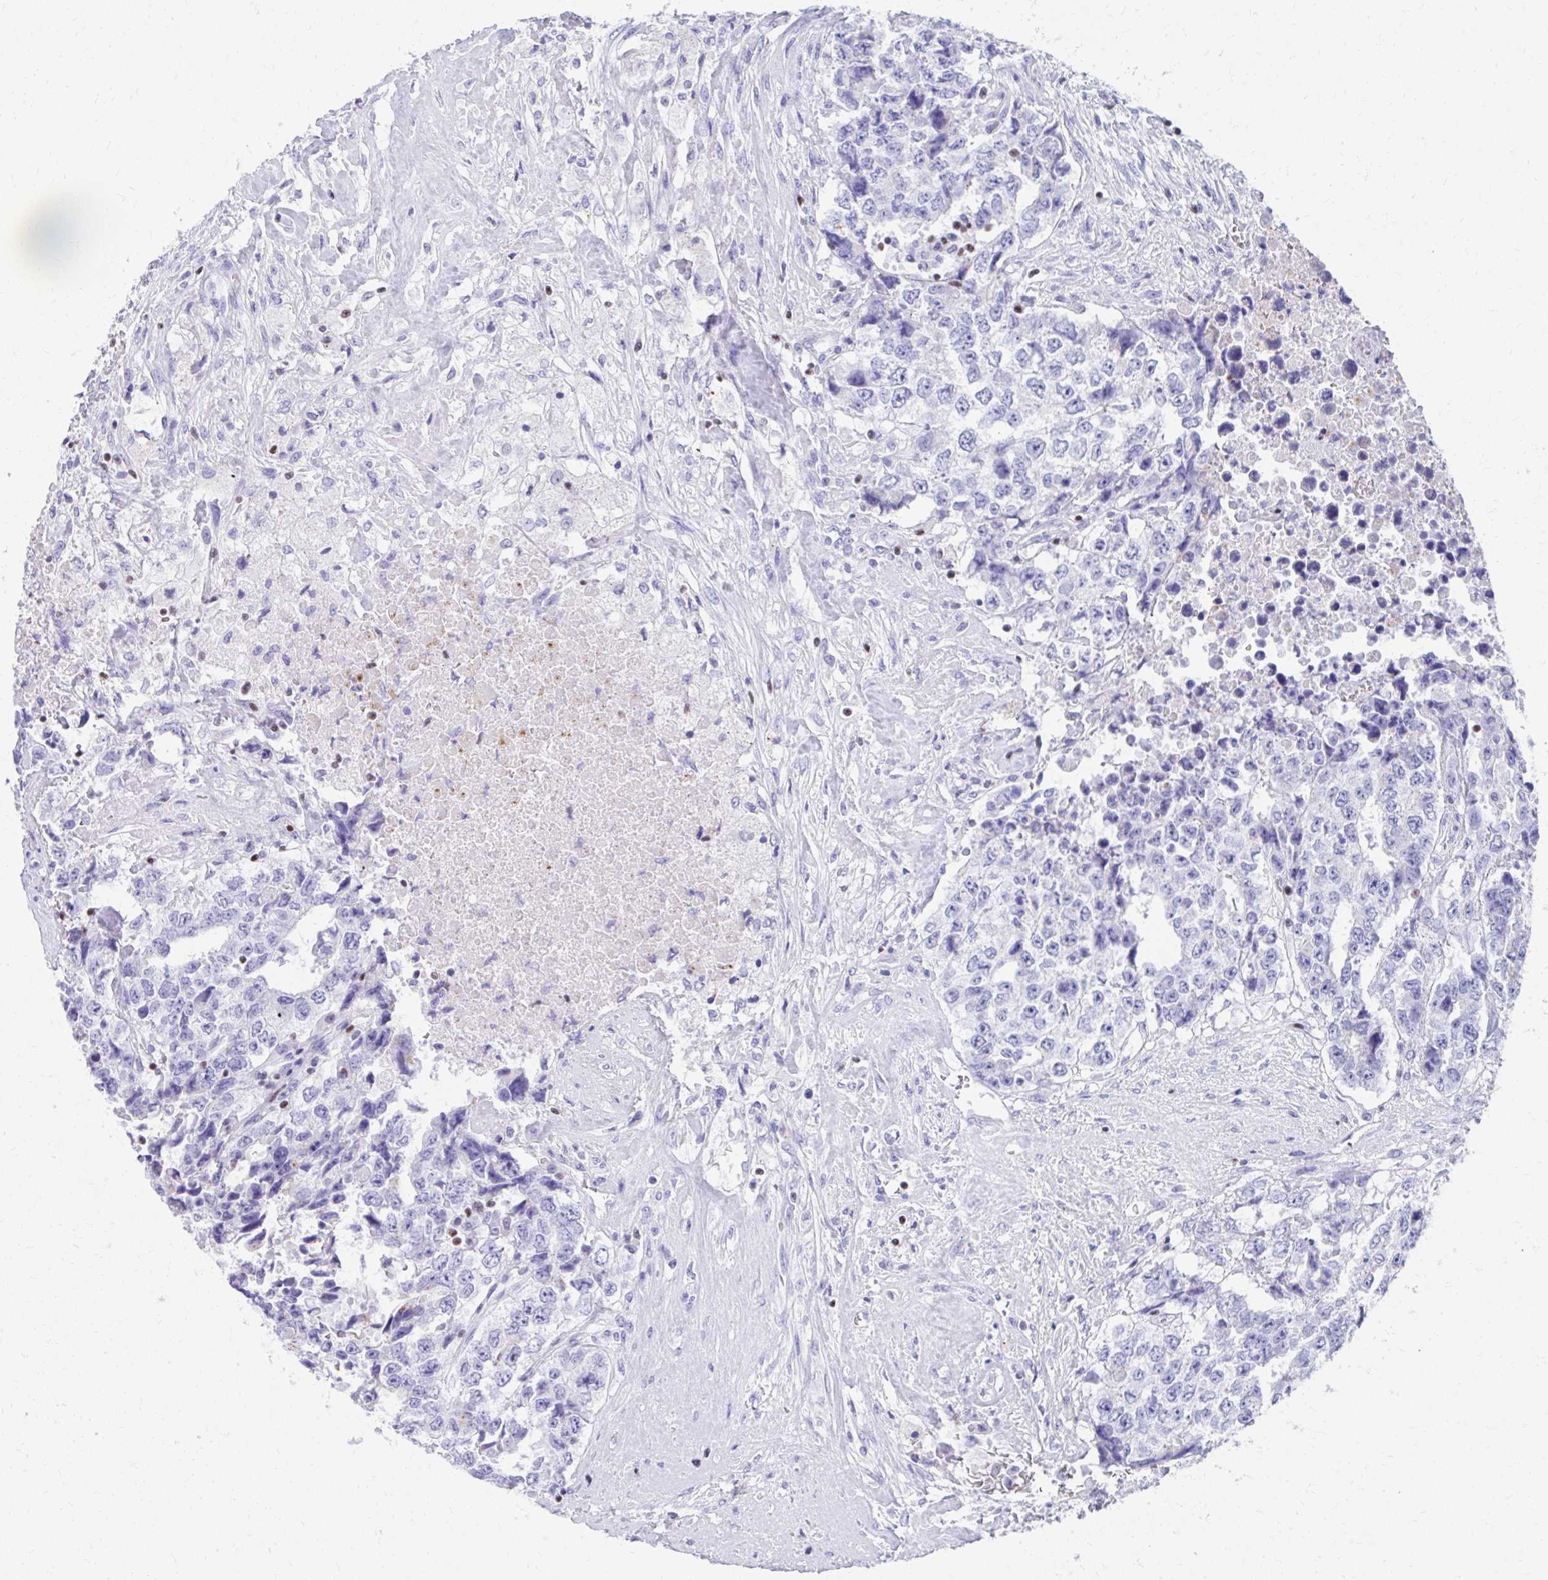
{"staining": {"intensity": "negative", "quantity": "none", "location": "none"}, "tissue": "testis cancer", "cell_type": "Tumor cells", "image_type": "cancer", "snomed": [{"axis": "morphology", "description": "Carcinoma, Embryonal, NOS"}, {"axis": "topography", "description": "Testis"}], "caption": "DAB immunohistochemical staining of testis cancer displays no significant expression in tumor cells.", "gene": "RUNX3", "patient": {"sex": "male", "age": 24}}